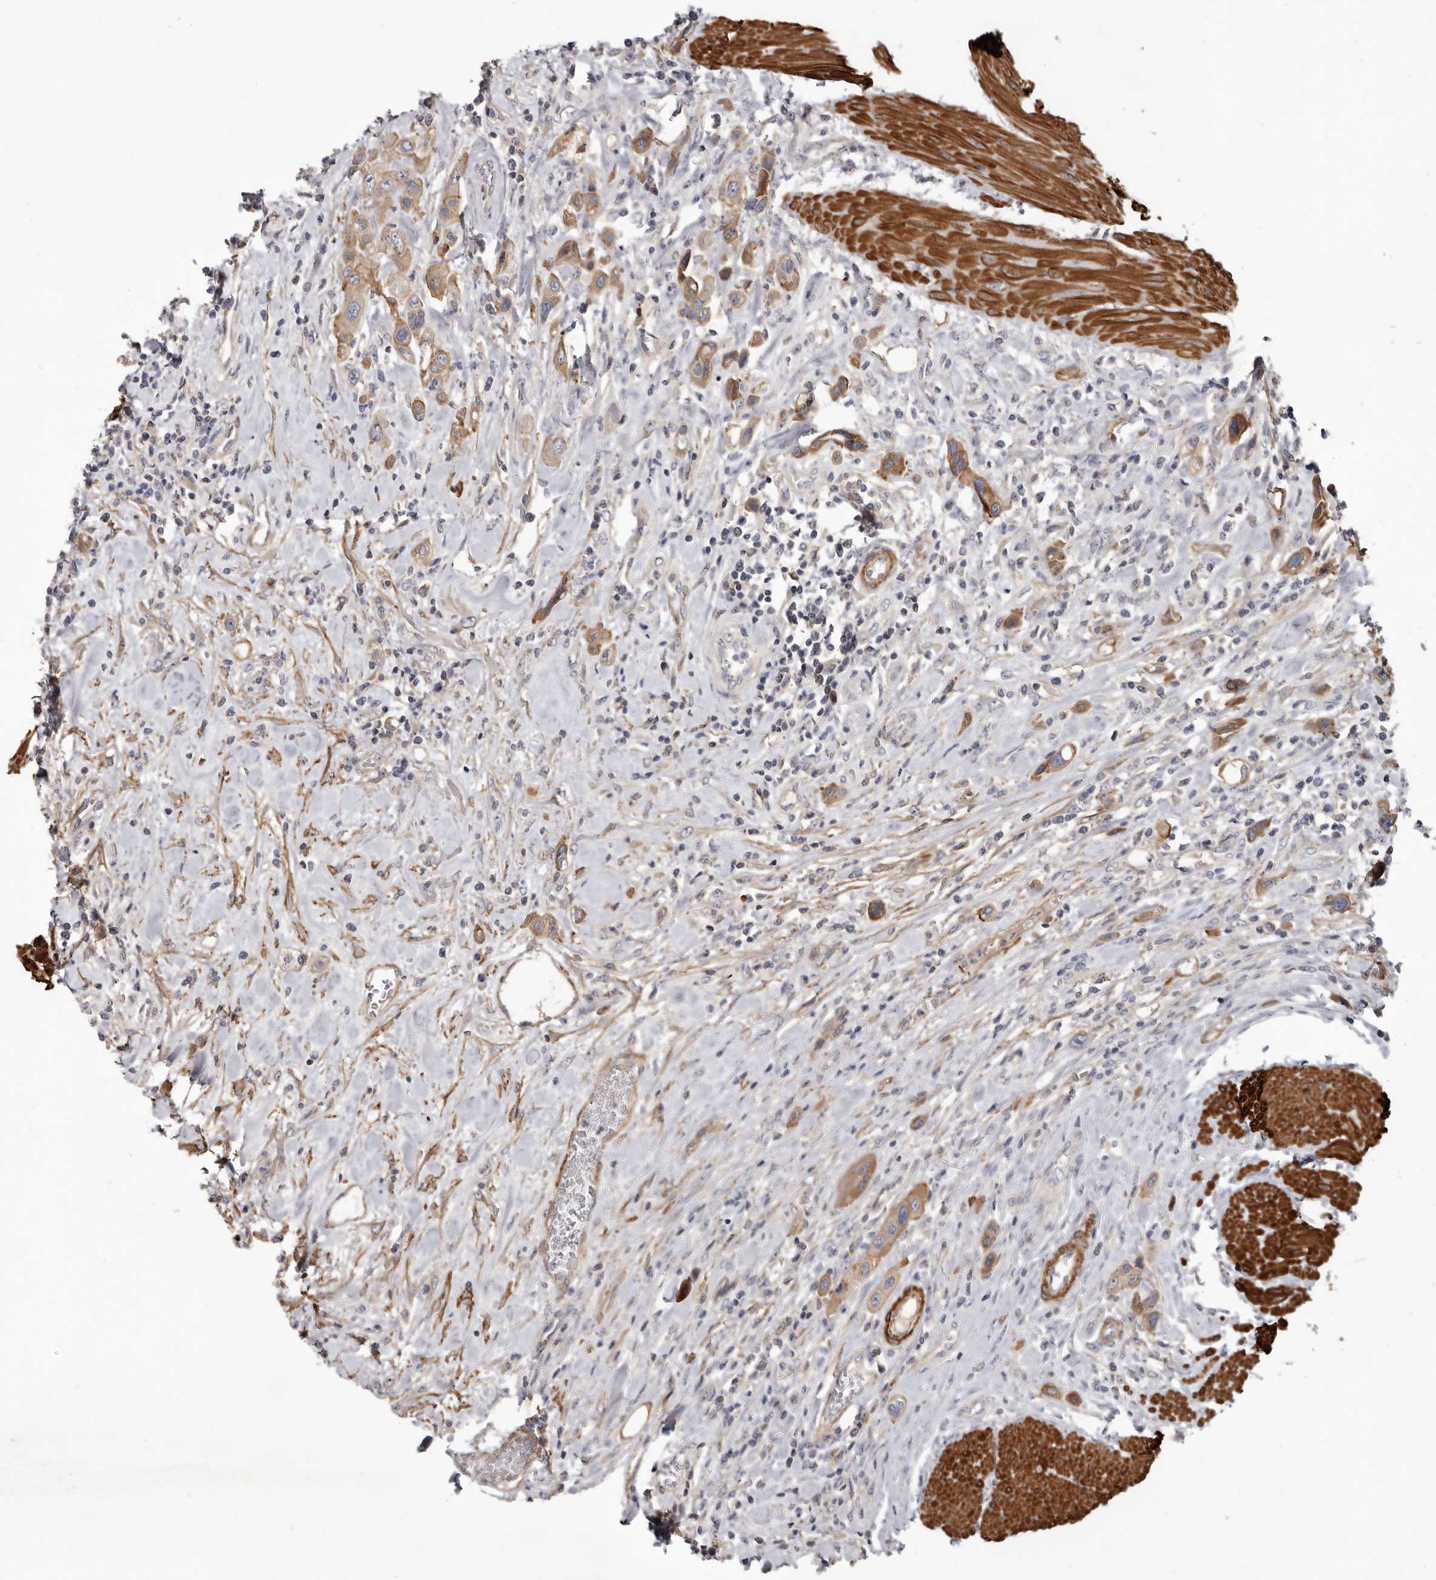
{"staining": {"intensity": "moderate", "quantity": ">75%", "location": "cytoplasmic/membranous"}, "tissue": "urothelial cancer", "cell_type": "Tumor cells", "image_type": "cancer", "snomed": [{"axis": "morphology", "description": "Urothelial carcinoma, High grade"}, {"axis": "topography", "description": "Urinary bladder"}], "caption": "A photomicrograph showing moderate cytoplasmic/membranous staining in about >75% of tumor cells in urothelial cancer, as visualized by brown immunohistochemical staining.", "gene": "CGN", "patient": {"sex": "male", "age": 50}}